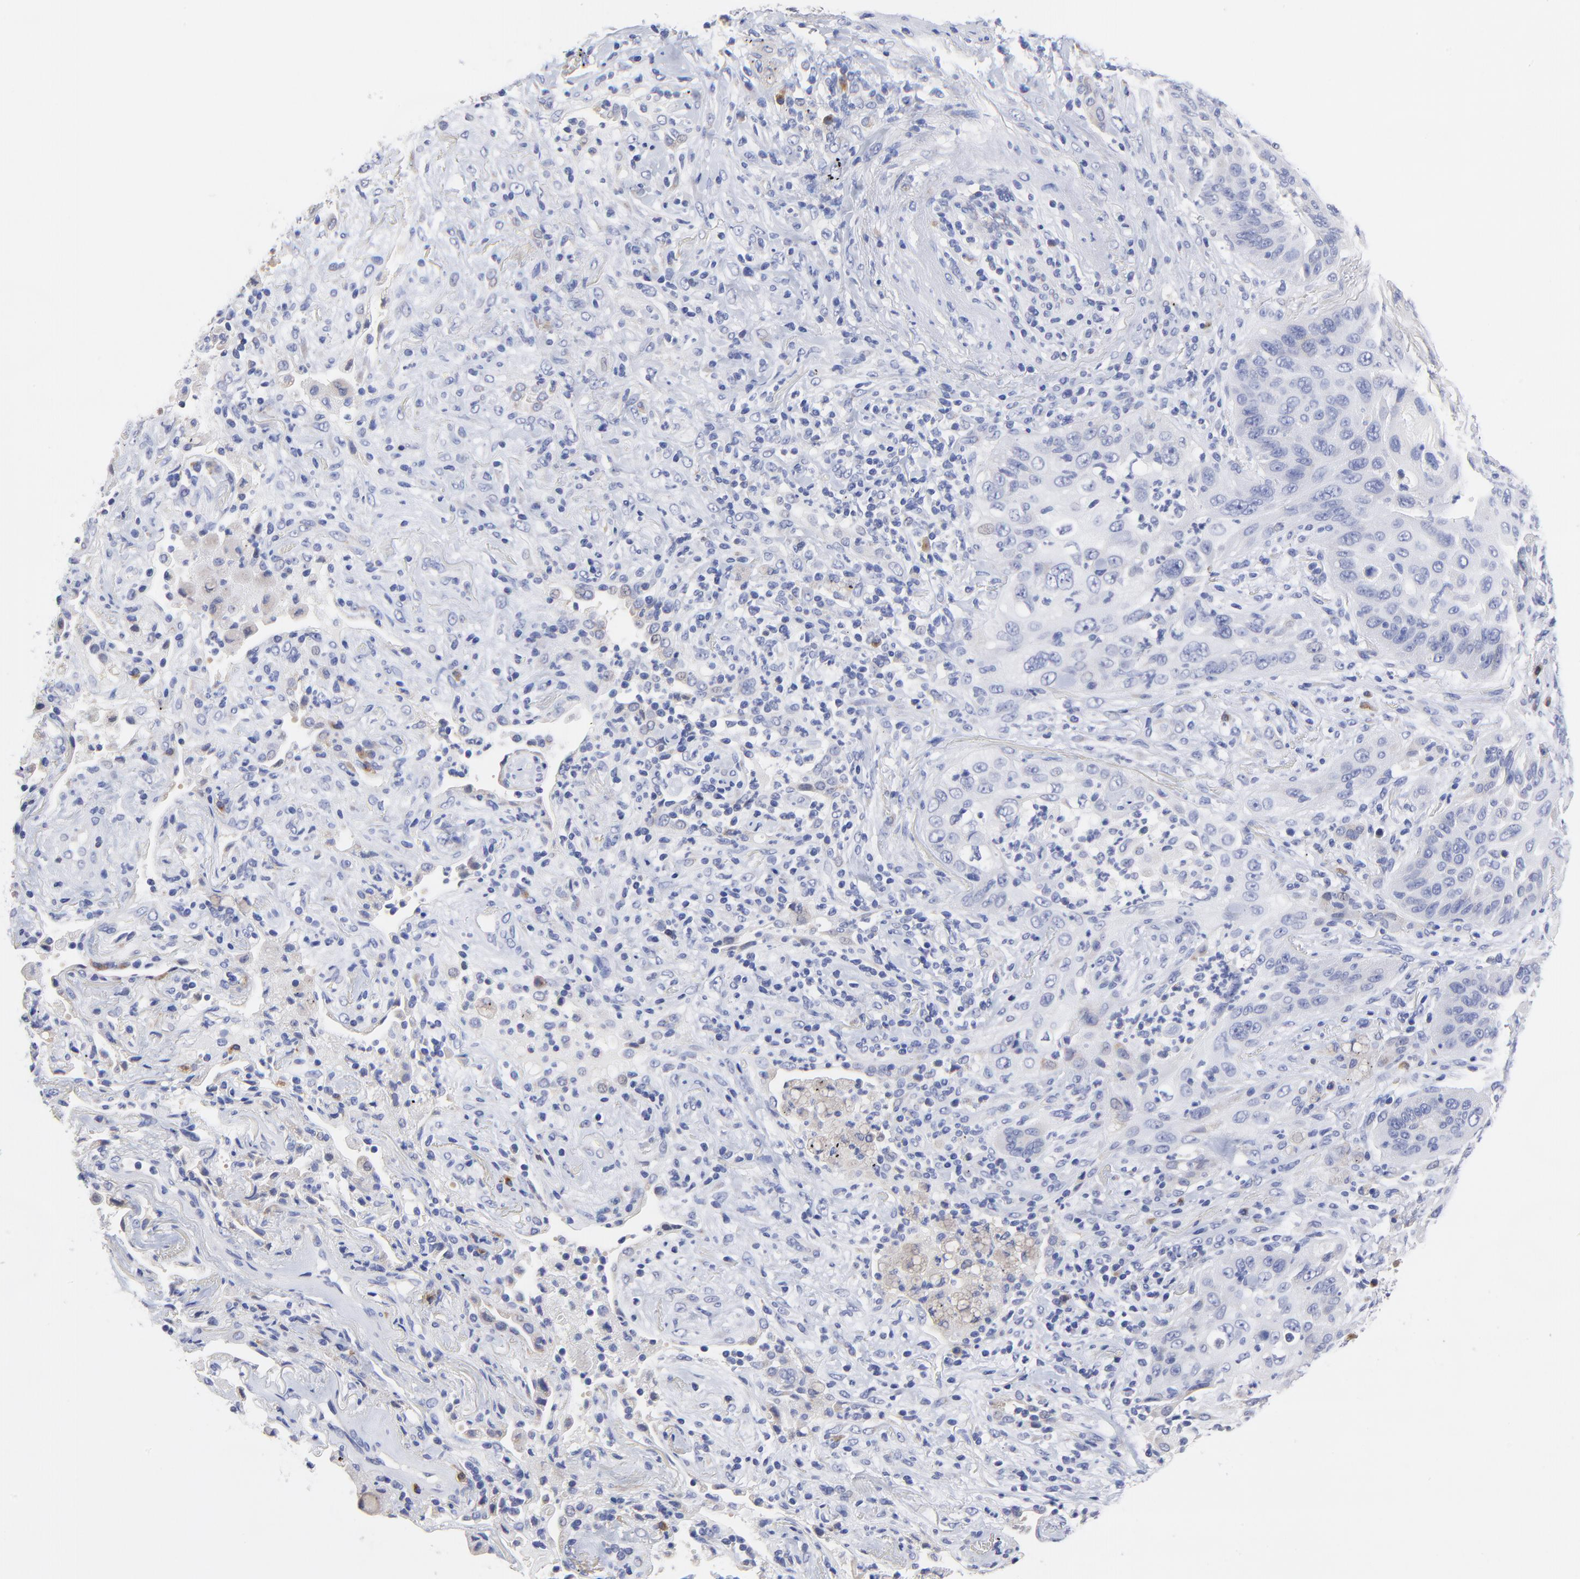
{"staining": {"intensity": "negative", "quantity": "none", "location": "none"}, "tissue": "lung cancer", "cell_type": "Tumor cells", "image_type": "cancer", "snomed": [{"axis": "morphology", "description": "Squamous cell carcinoma, NOS"}, {"axis": "topography", "description": "Lung"}], "caption": "Immunohistochemistry (IHC) histopathology image of neoplastic tissue: lung cancer (squamous cell carcinoma) stained with DAB demonstrates no significant protein expression in tumor cells.", "gene": "LAX1", "patient": {"sex": "female", "age": 67}}